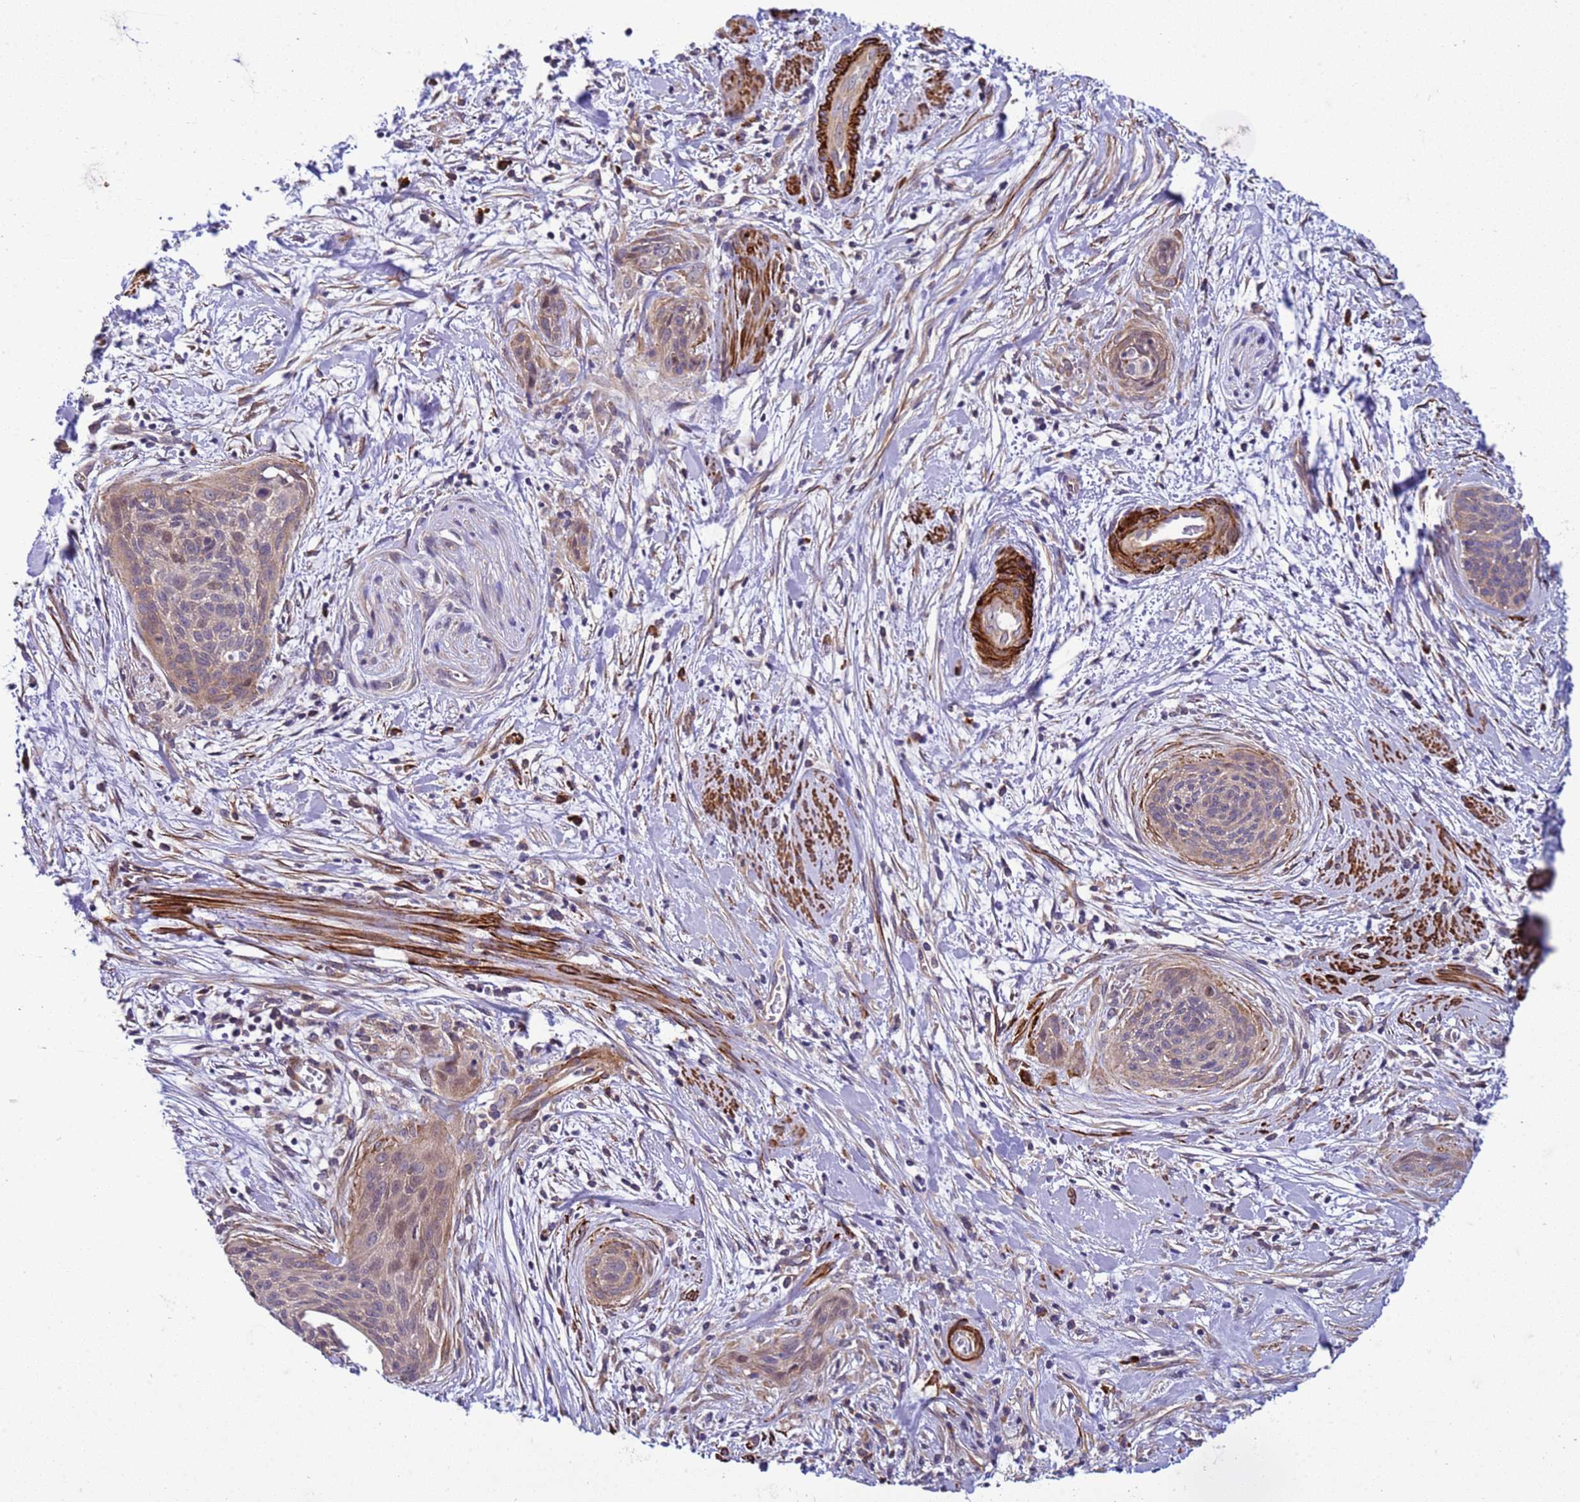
{"staining": {"intensity": "weak", "quantity": "<25%", "location": "cytoplasmic/membranous,nuclear"}, "tissue": "cervical cancer", "cell_type": "Tumor cells", "image_type": "cancer", "snomed": [{"axis": "morphology", "description": "Squamous cell carcinoma, NOS"}, {"axis": "topography", "description": "Cervix"}], "caption": "The immunohistochemistry (IHC) photomicrograph has no significant positivity in tumor cells of squamous cell carcinoma (cervical) tissue.", "gene": "GEN1", "patient": {"sex": "female", "age": 55}}